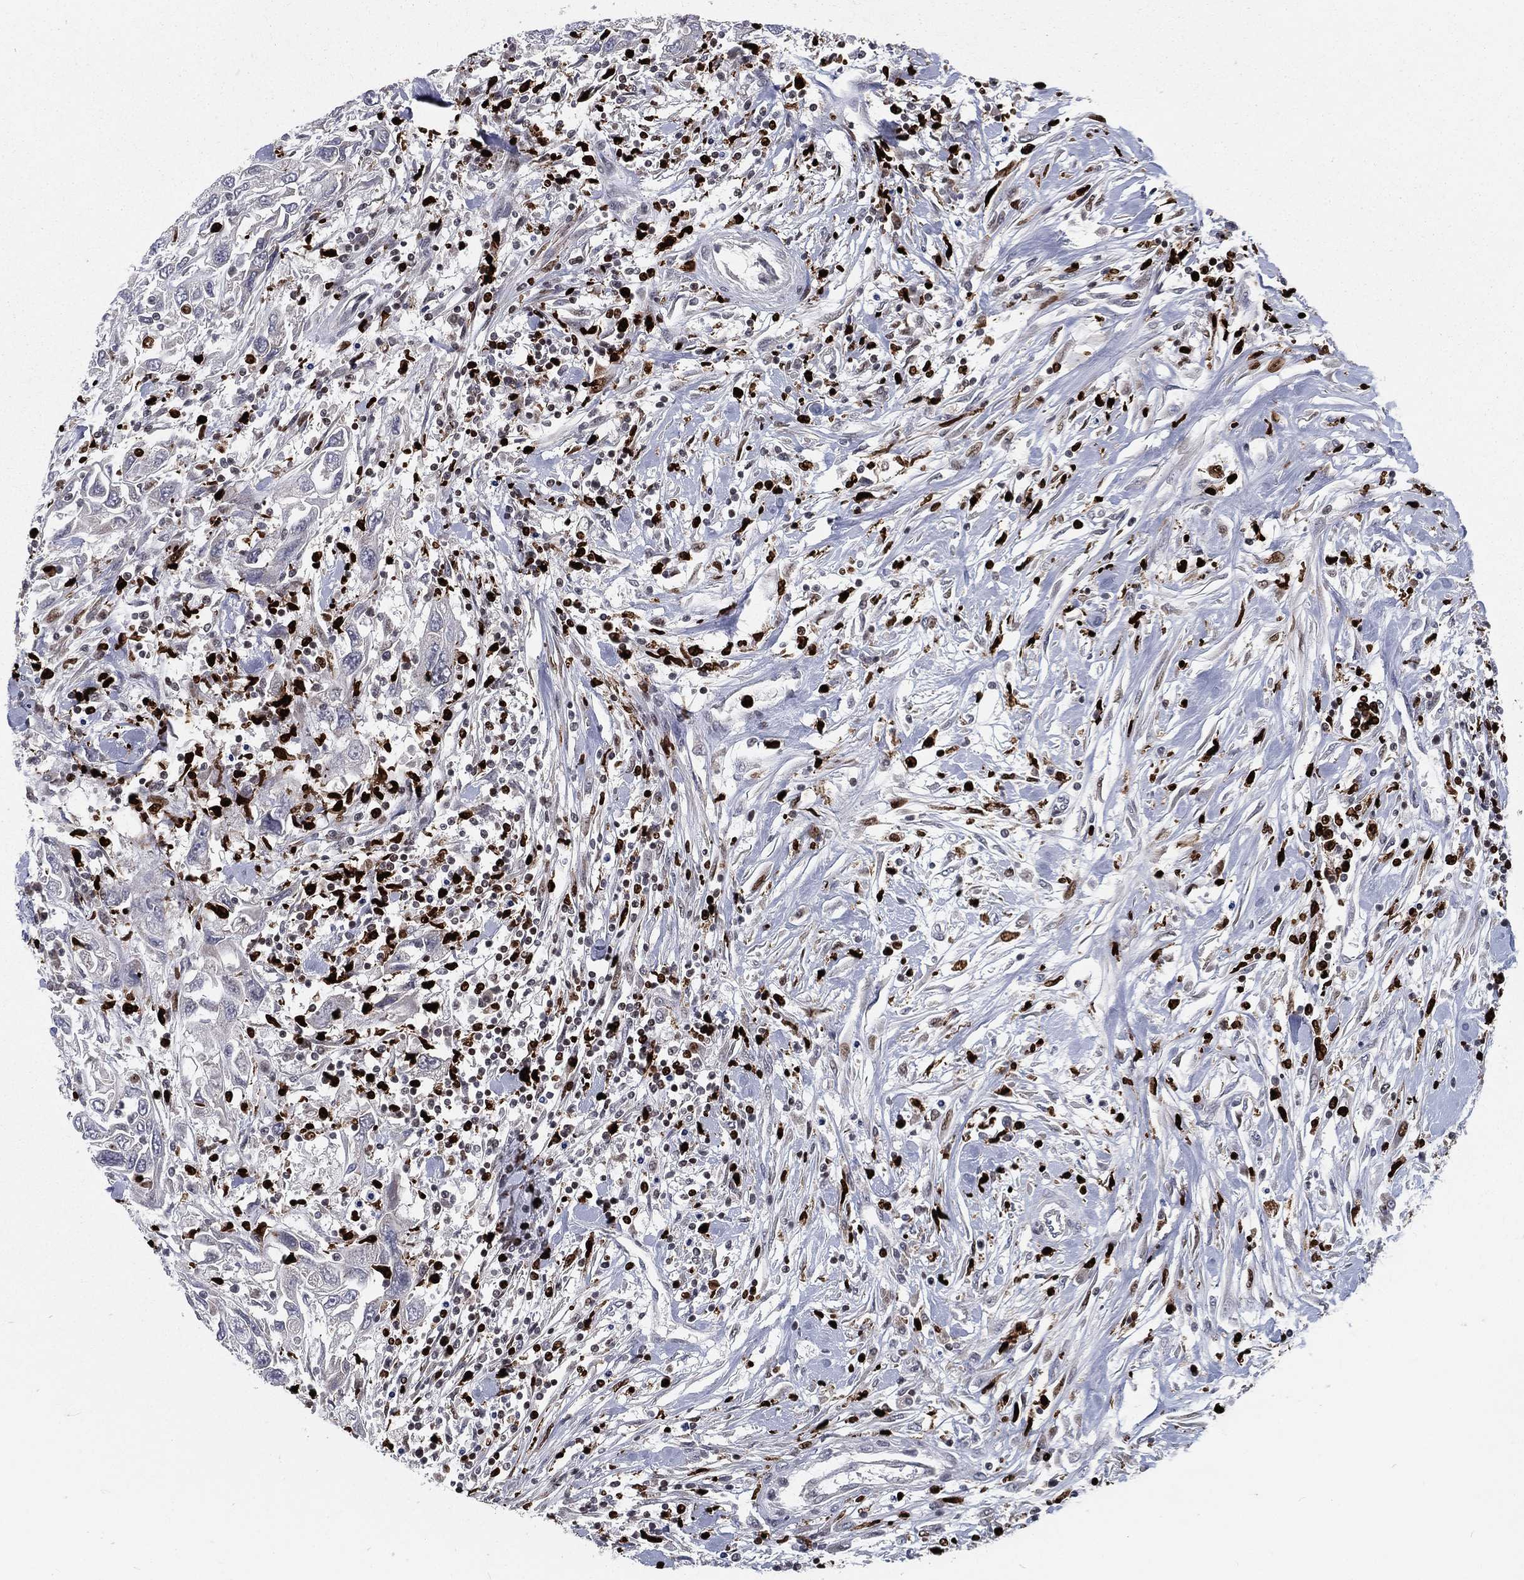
{"staining": {"intensity": "negative", "quantity": "none", "location": "none"}, "tissue": "urothelial cancer", "cell_type": "Tumor cells", "image_type": "cancer", "snomed": [{"axis": "morphology", "description": "Urothelial carcinoma, High grade"}, {"axis": "topography", "description": "Urinary bladder"}], "caption": "Protein analysis of urothelial carcinoma (high-grade) reveals no significant positivity in tumor cells.", "gene": "MNDA", "patient": {"sex": "male", "age": 76}}